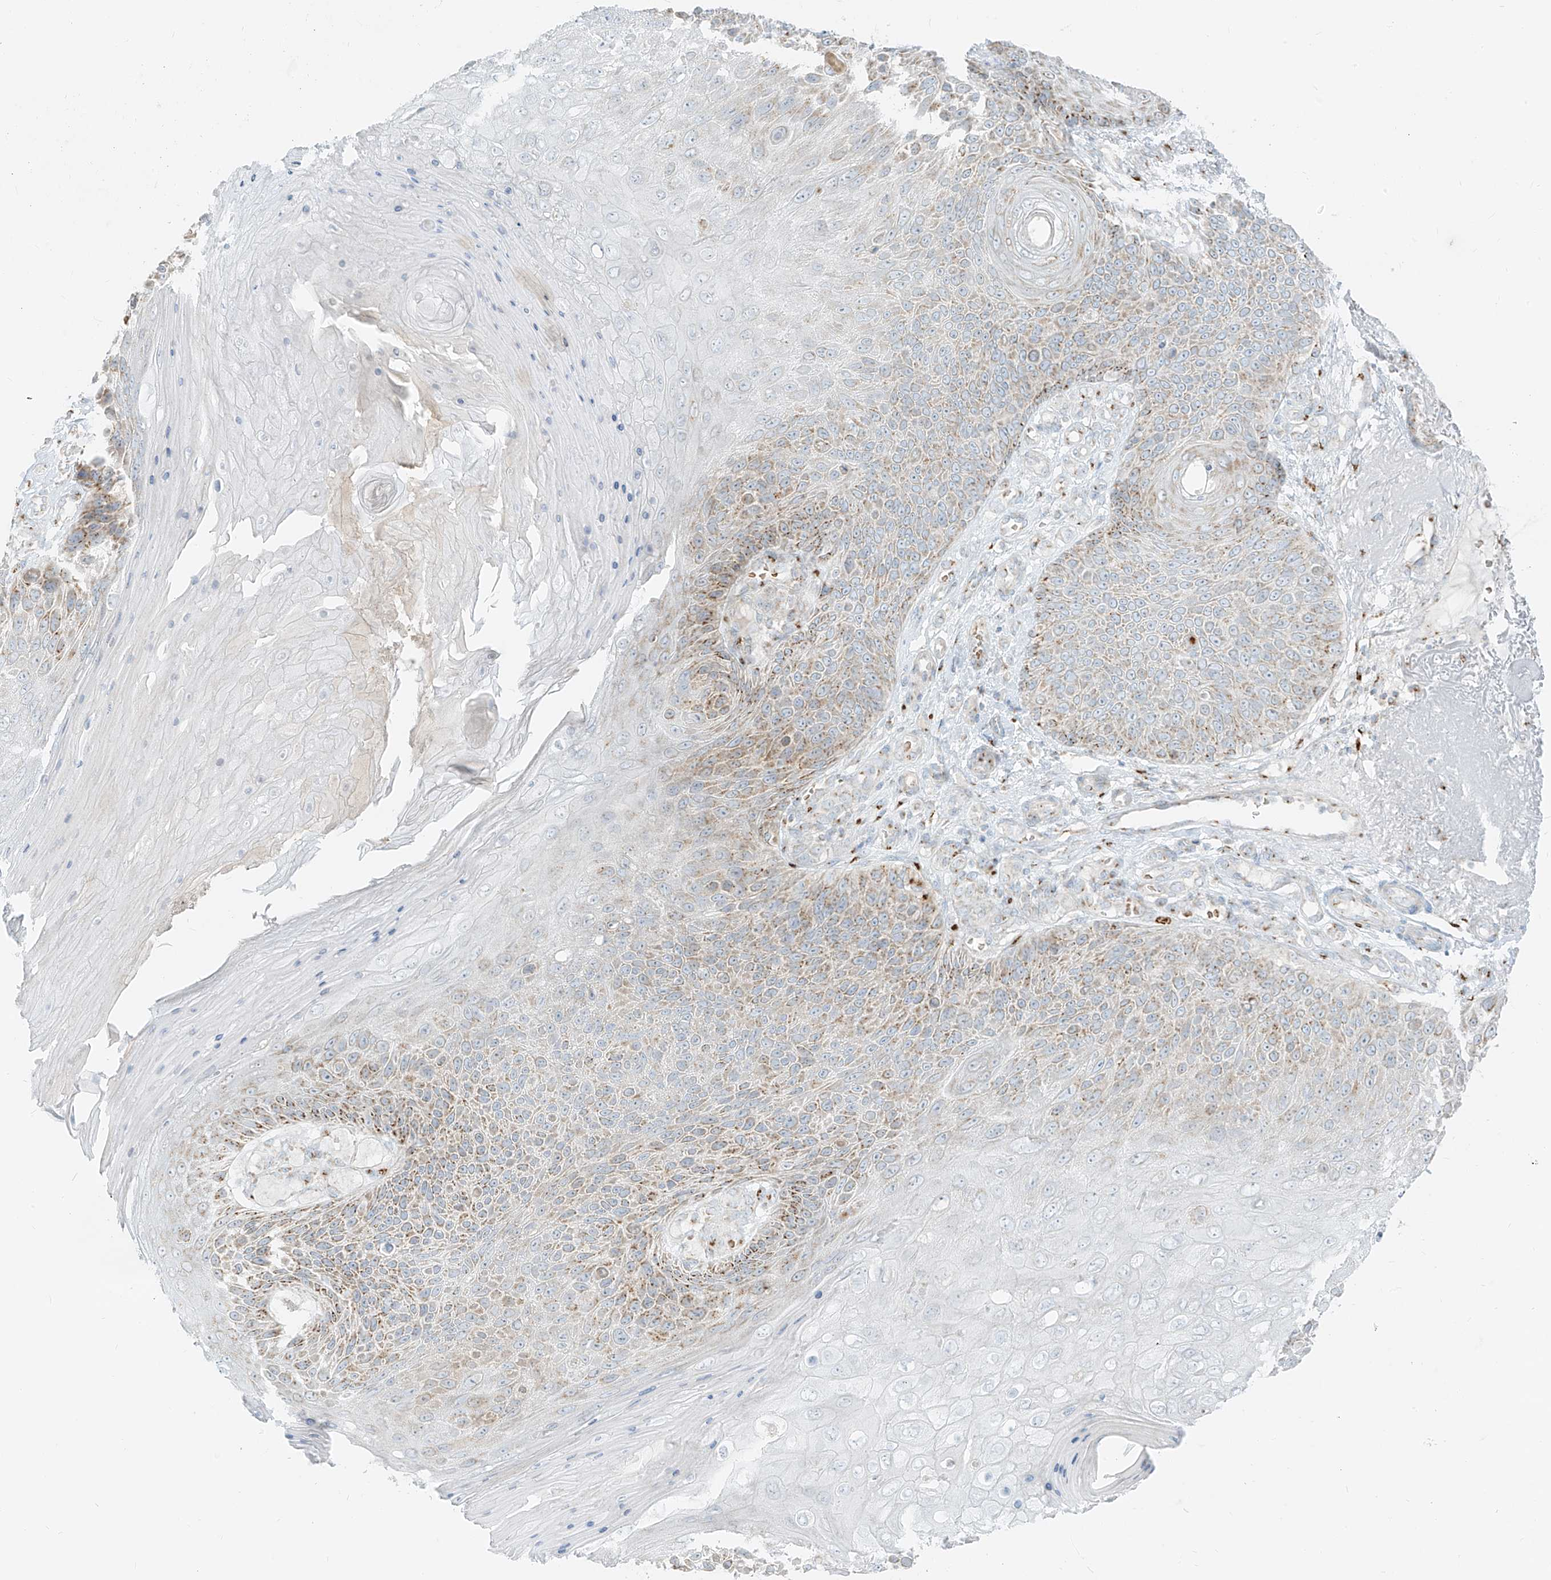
{"staining": {"intensity": "moderate", "quantity": "25%-75%", "location": "cytoplasmic/membranous"}, "tissue": "skin cancer", "cell_type": "Tumor cells", "image_type": "cancer", "snomed": [{"axis": "morphology", "description": "Squamous cell carcinoma, NOS"}, {"axis": "topography", "description": "Skin"}], "caption": "Skin squamous cell carcinoma stained with immunohistochemistry (IHC) displays moderate cytoplasmic/membranous positivity in approximately 25%-75% of tumor cells. The protein of interest is stained brown, and the nuclei are stained in blue (DAB IHC with brightfield microscopy, high magnification).", "gene": "TMEM87B", "patient": {"sex": "female", "age": 88}}